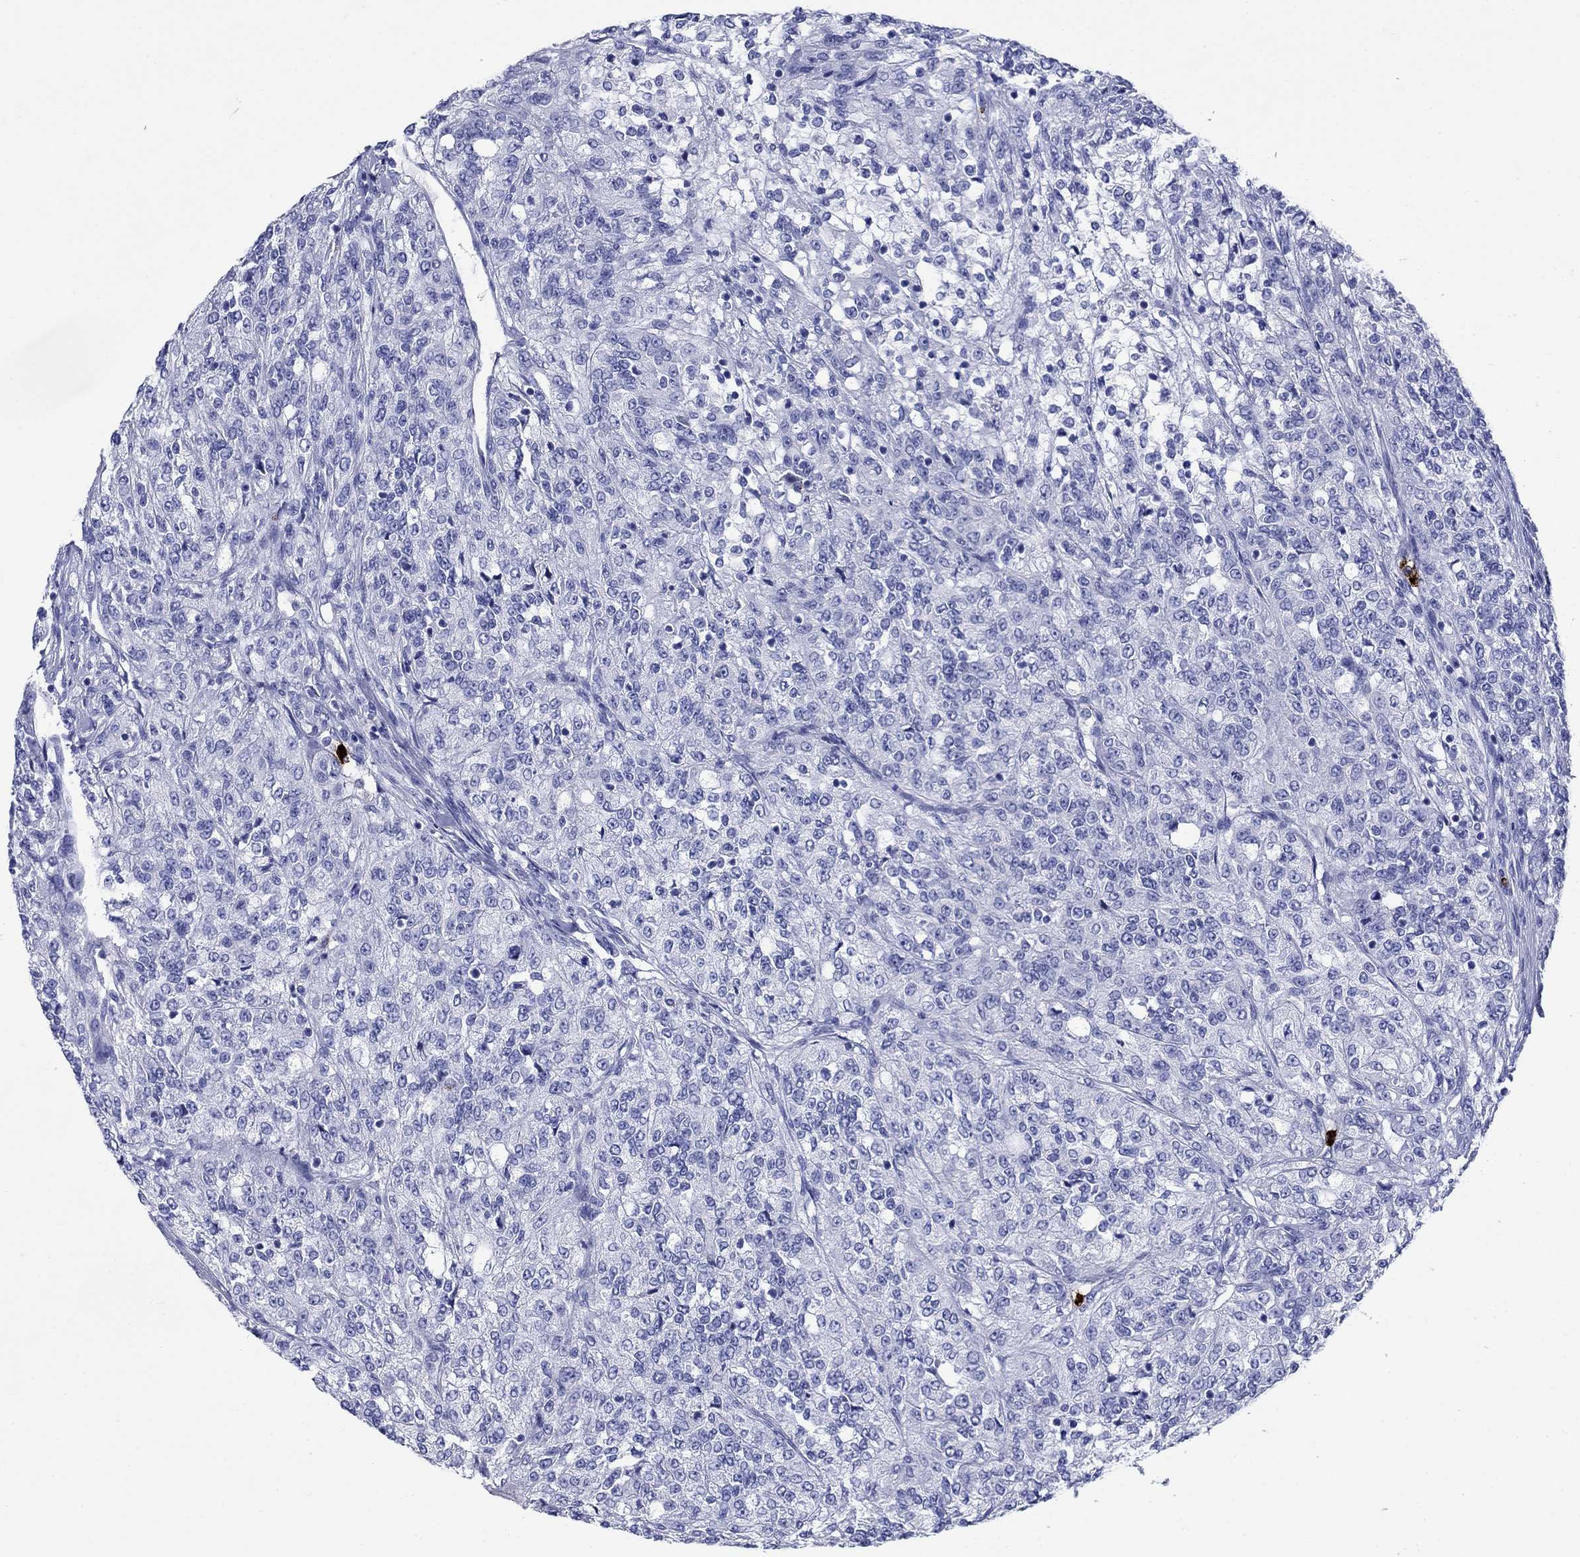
{"staining": {"intensity": "negative", "quantity": "none", "location": "none"}, "tissue": "renal cancer", "cell_type": "Tumor cells", "image_type": "cancer", "snomed": [{"axis": "morphology", "description": "Adenocarcinoma, NOS"}, {"axis": "topography", "description": "Kidney"}], "caption": "Immunohistochemistry photomicrograph of neoplastic tissue: human adenocarcinoma (renal) stained with DAB displays no significant protein expression in tumor cells.", "gene": "AZU1", "patient": {"sex": "female", "age": 63}}